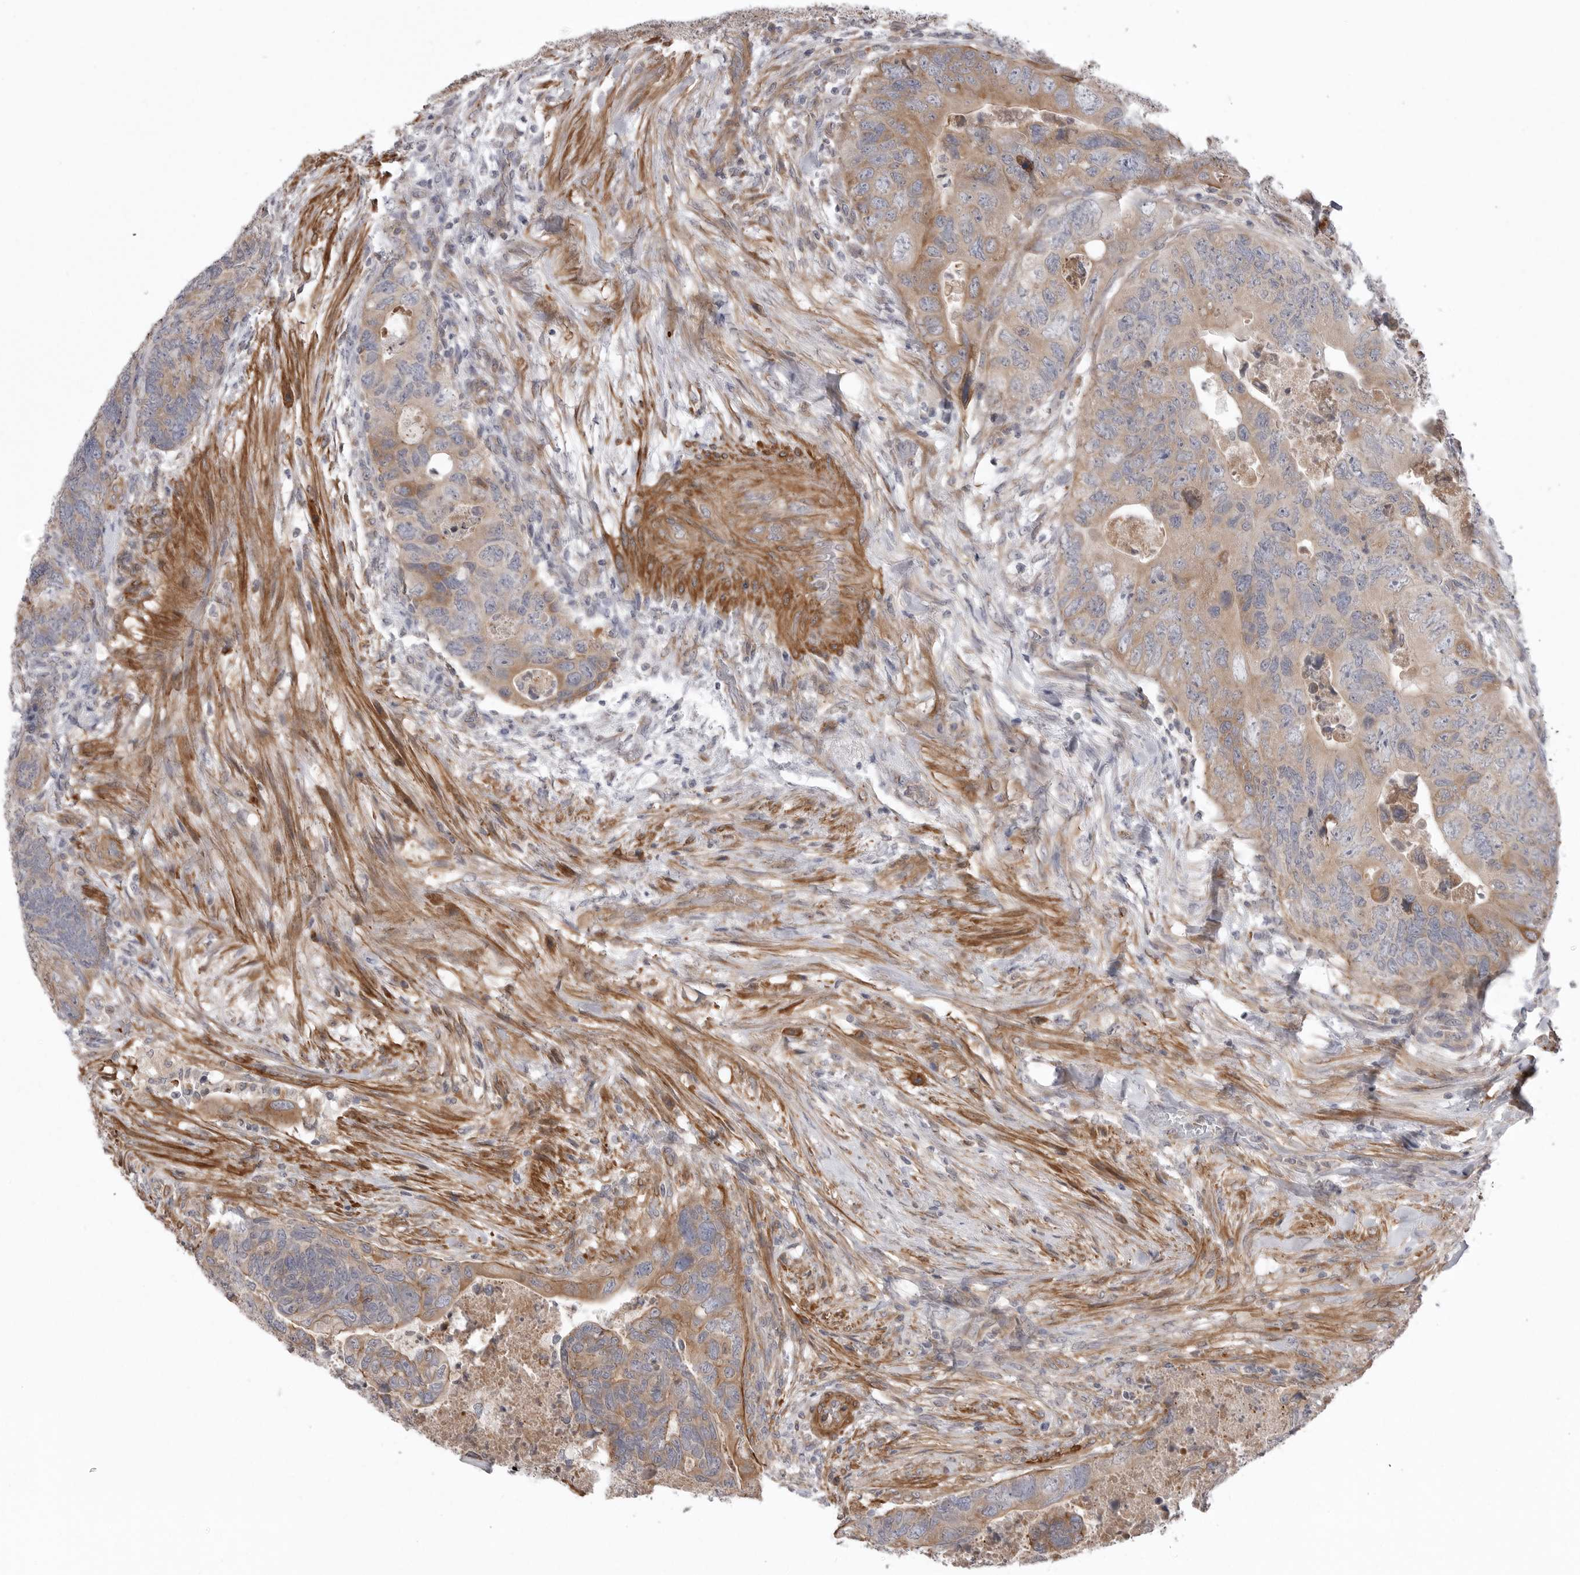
{"staining": {"intensity": "weak", "quantity": ">75%", "location": "cytoplasmic/membranous"}, "tissue": "colorectal cancer", "cell_type": "Tumor cells", "image_type": "cancer", "snomed": [{"axis": "morphology", "description": "Adenocarcinoma, NOS"}, {"axis": "topography", "description": "Rectum"}], "caption": "High-magnification brightfield microscopy of colorectal cancer (adenocarcinoma) stained with DAB (brown) and counterstained with hematoxylin (blue). tumor cells exhibit weak cytoplasmic/membranous positivity is seen in about>75% of cells. (DAB (3,3'-diaminobenzidine) IHC, brown staining for protein, blue staining for nuclei).", "gene": "SCP2", "patient": {"sex": "male", "age": 63}}